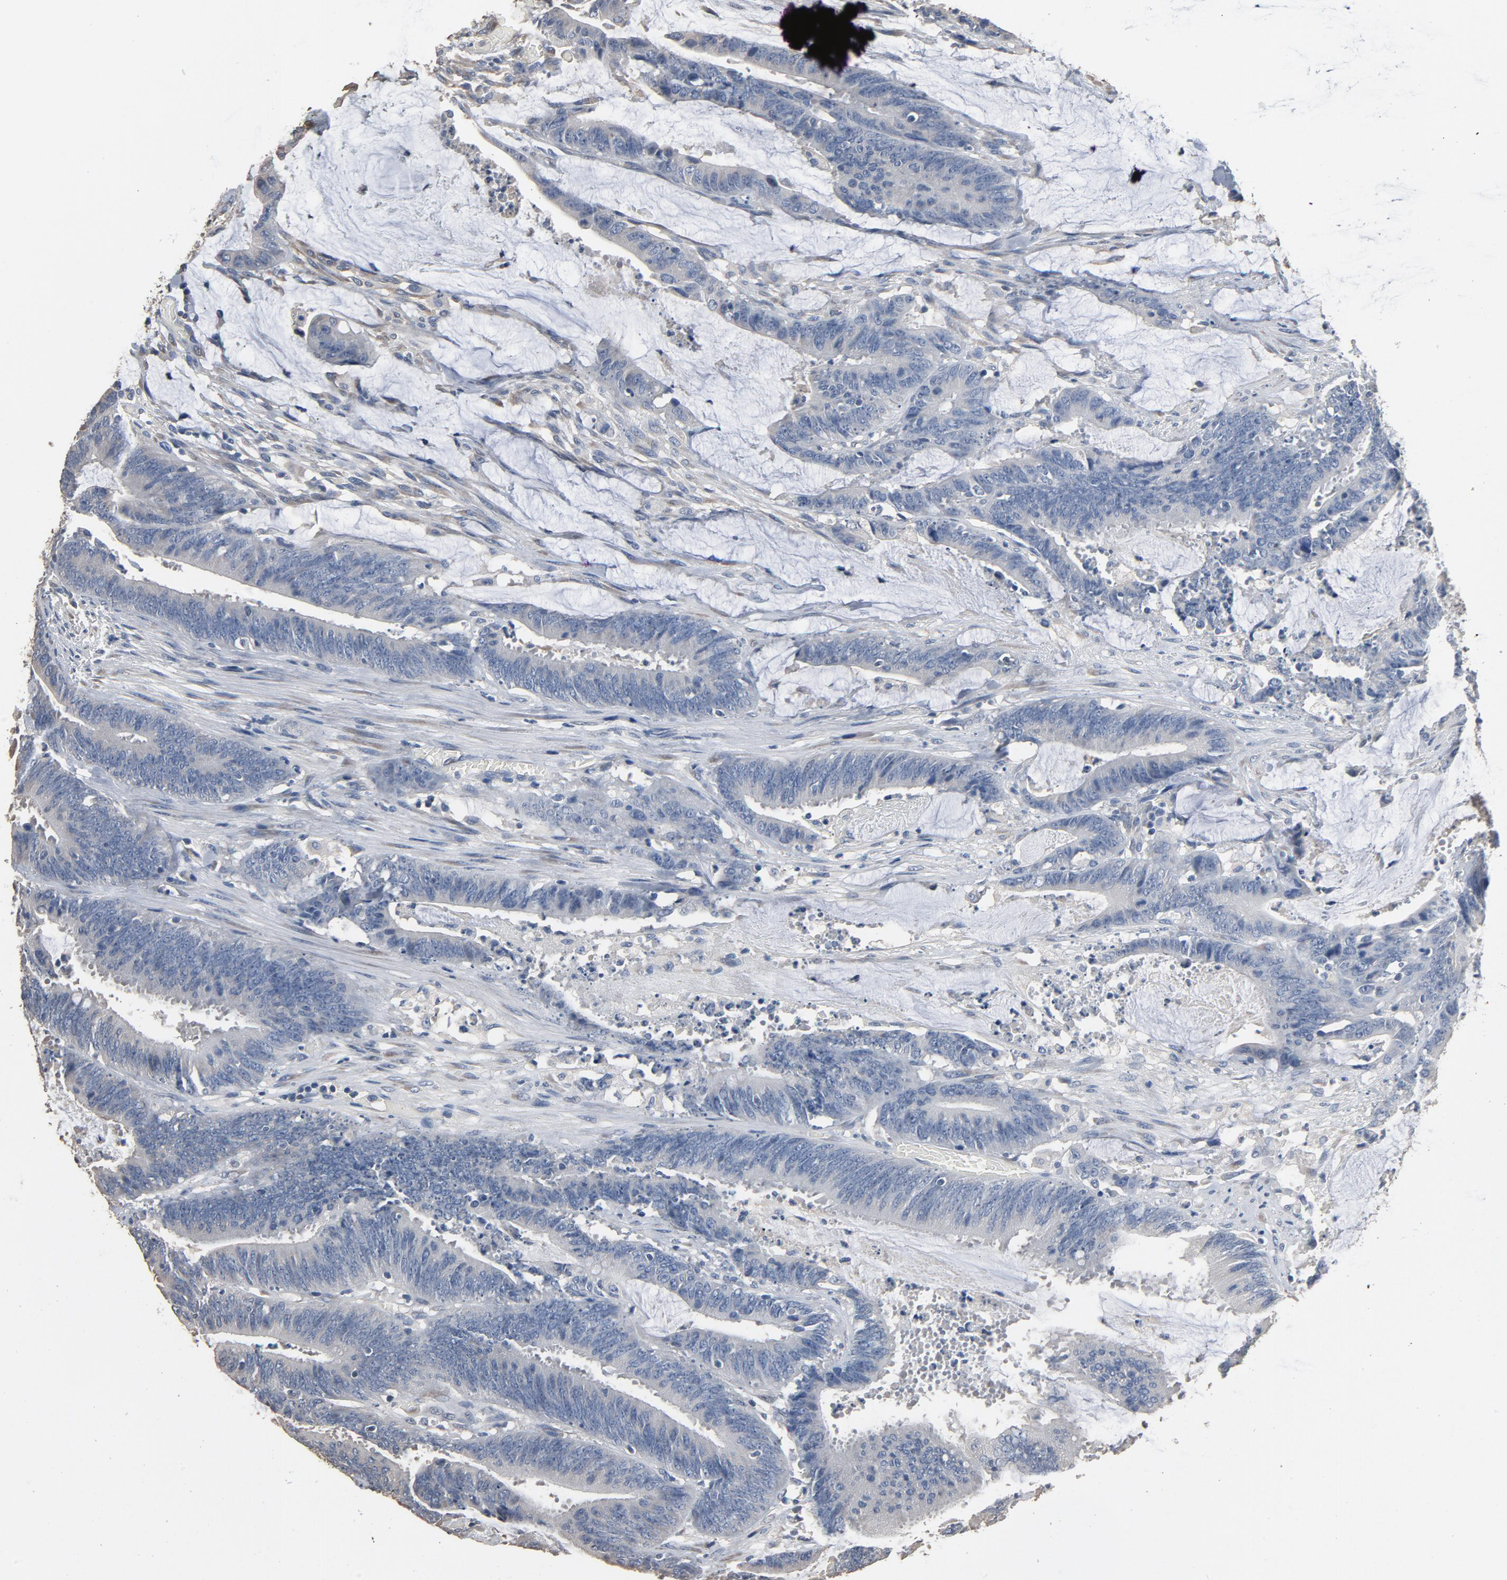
{"staining": {"intensity": "negative", "quantity": "none", "location": "none"}, "tissue": "colorectal cancer", "cell_type": "Tumor cells", "image_type": "cancer", "snomed": [{"axis": "morphology", "description": "Adenocarcinoma, NOS"}, {"axis": "topography", "description": "Rectum"}], "caption": "Immunohistochemistry photomicrograph of colorectal adenocarcinoma stained for a protein (brown), which demonstrates no expression in tumor cells. (DAB immunohistochemistry visualized using brightfield microscopy, high magnification).", "gene": "SOX6", "patient": {"sex": "female", "age": 66}}